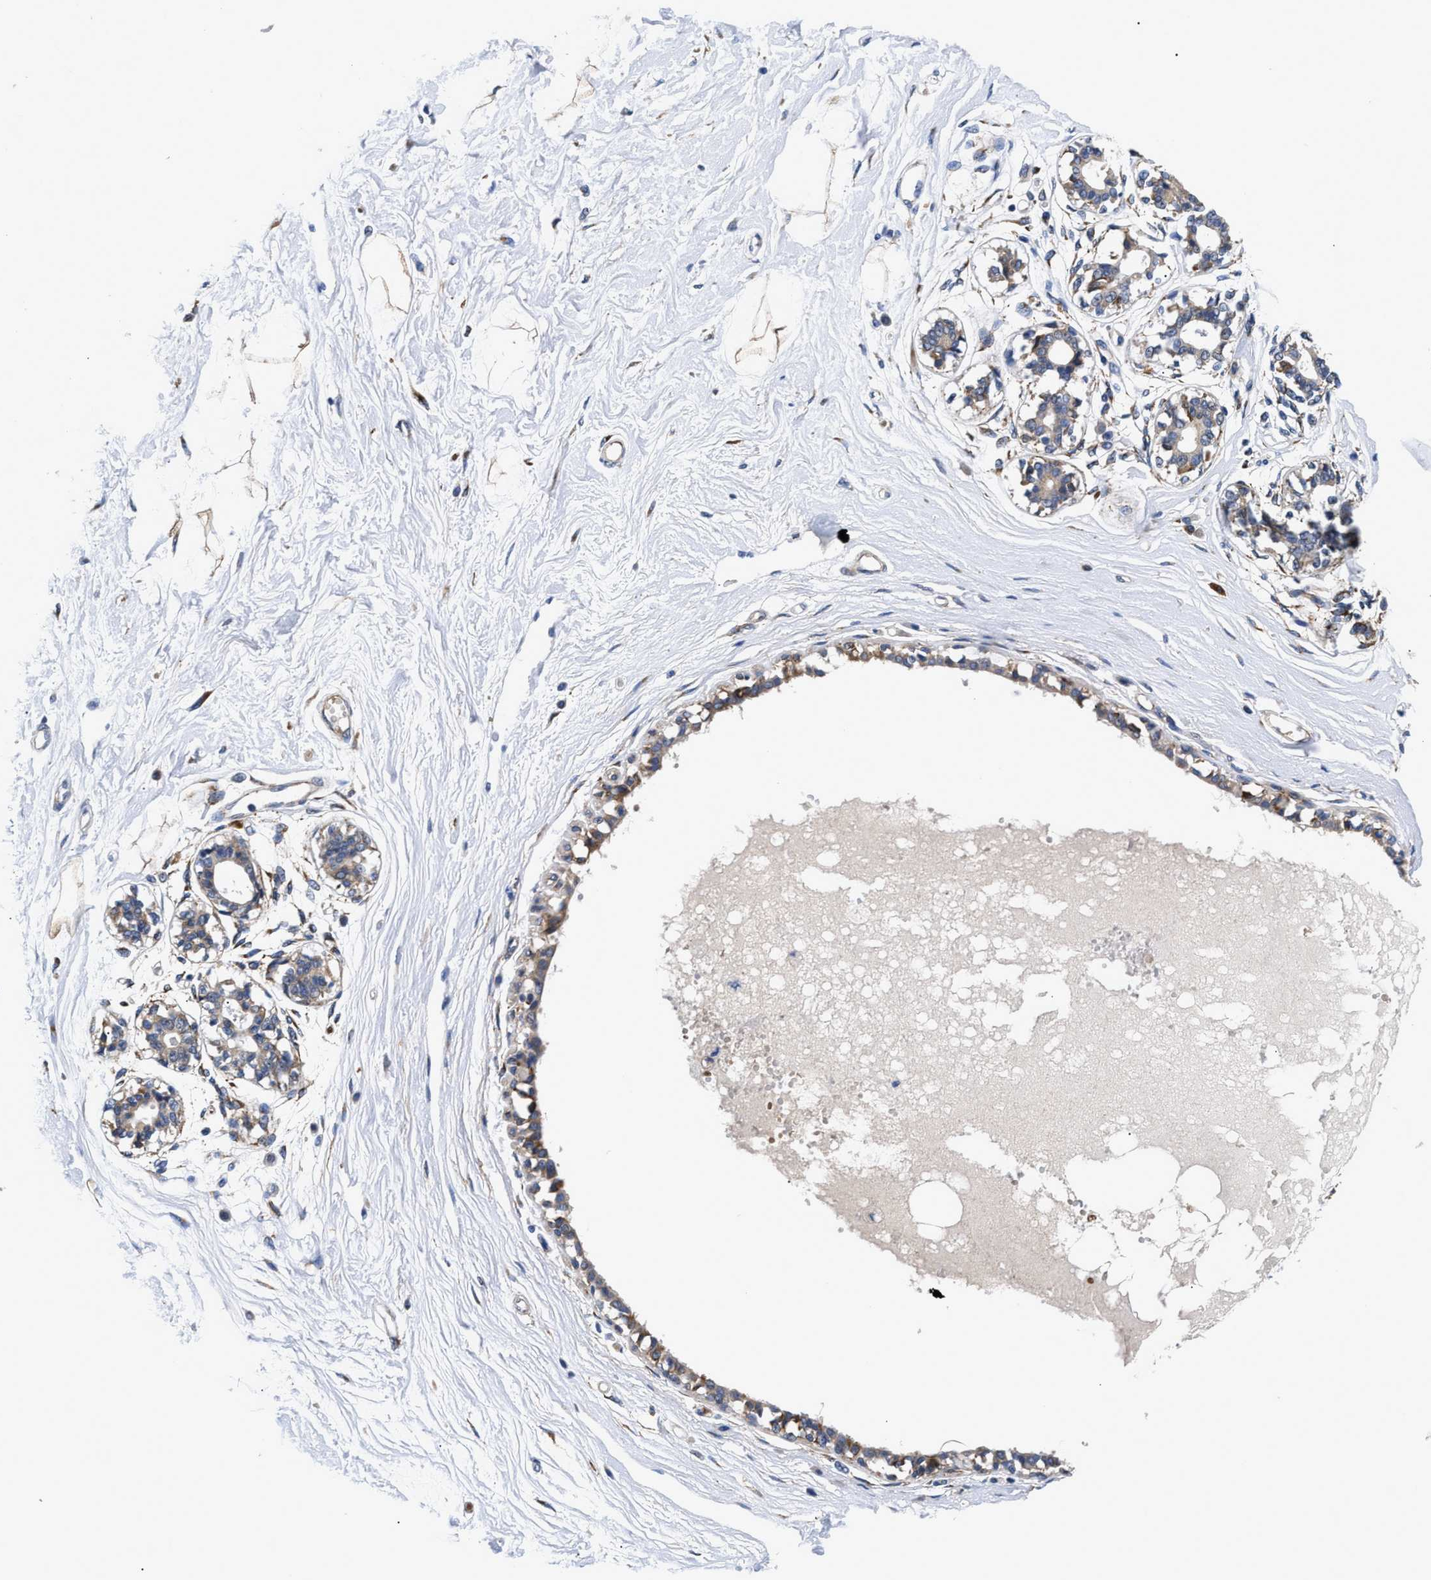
{"staining": {"intensity": "negative", "quantity": "none", "location": "none"}, "tissue": "breast", "cell_type": "Adipocytes", "image_type": "normal", "snomed": [{"axis": "morphology", "description": "Normal tissue, NOS"}, {"axis": "topography", "description": "Breast"}], "caption": "A high-resolution photomicrograph shows IHC staining of benign breast, which reveals no significant positivity in adipocytes. The staining is performed using DAB brown chromogen with nuclei counter-stained in using hematoxylin.", "gene": "RINT1", "patient": {"sex": "female", "age": 45}}